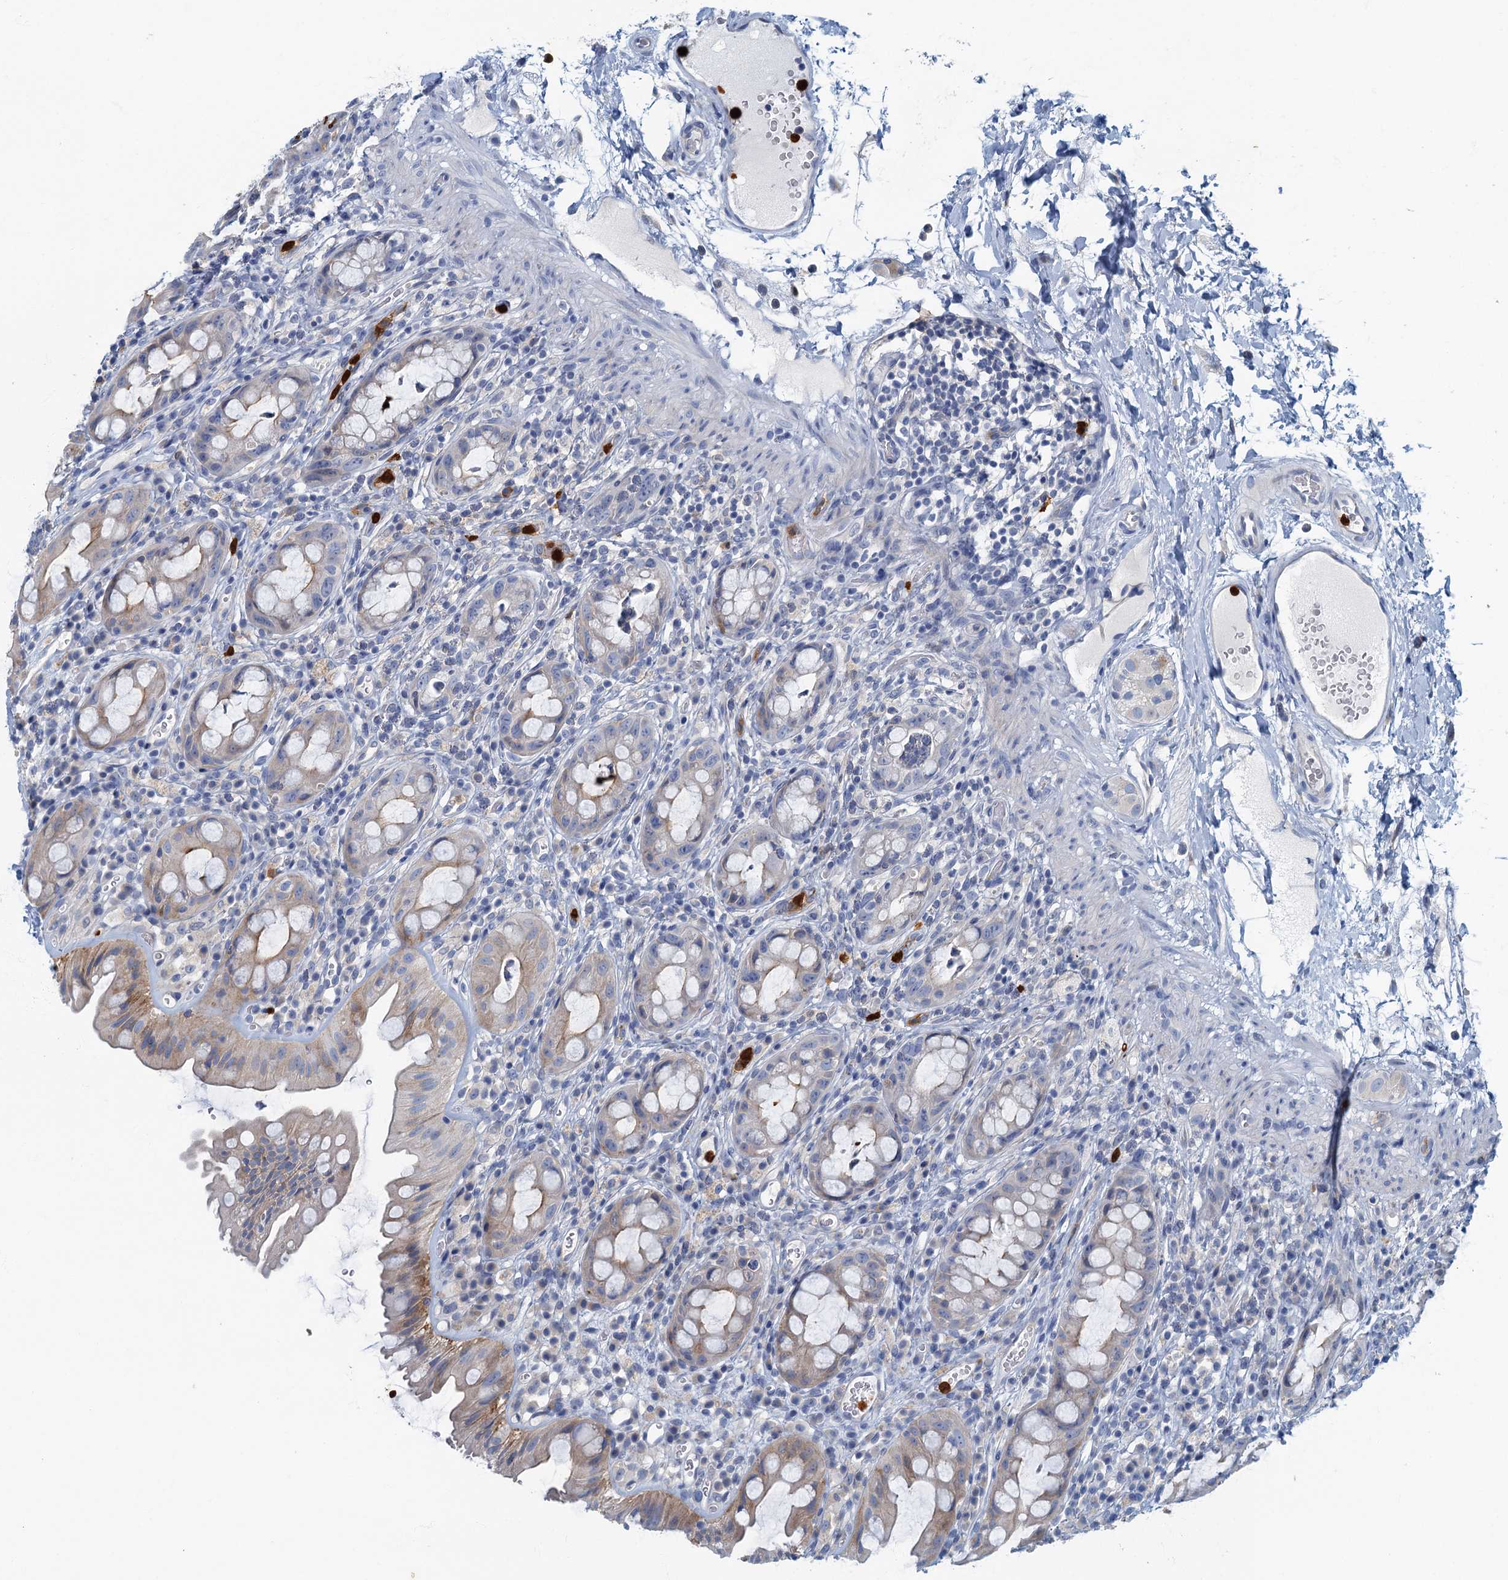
{"staining": {"intensity": "weak", "quantity": "<25%", "location": "cytoplasmic/membranous"}, "tissue": "rectum", "cell_type": "Glandular cells", "image_type": "normal", "snomed": [{"axis": "morphology", "description": "Normal tissue, NOS"}, {"axis": "topography", "description": "Rectum"}], "caption": "The immunohistochemistry micrograph has no significant staining in glandular cells of rectum. The staining is performed using DAB brown chromogen with nuclei counter-stained in using hematoxylin.", "gene": "ANKDD1A", "patient": {"sex": "female", "age": 57}}